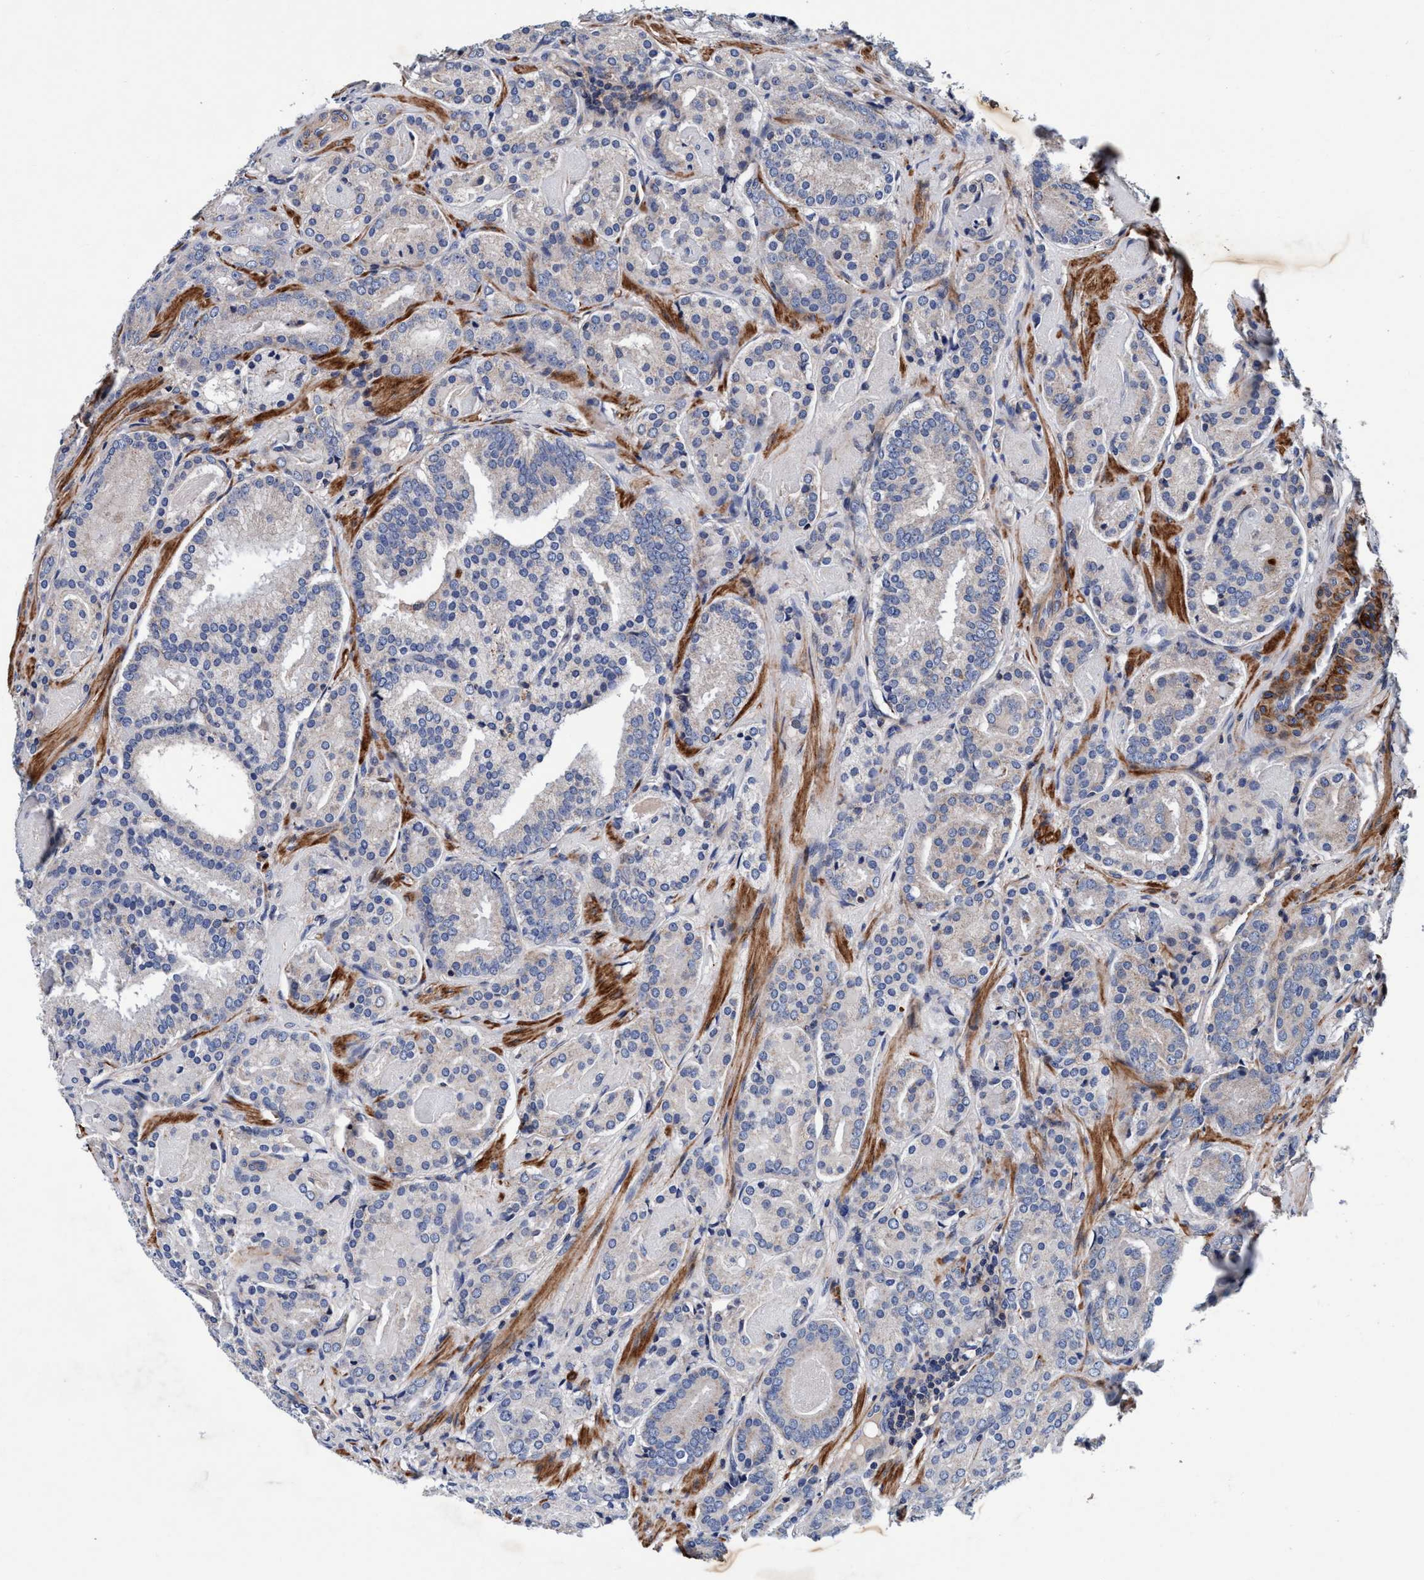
{"staining": {"intensity": "negative", "quantity": "none", "location": "none"}, "tissue": "prostate cancer", "cell_type": "Tumor cells", "image_type": "cancer", "snomed": [{"axis": "morphology", "description": "Adenocarcinoma, Low grade"}, {"axis": "topography", "description": "Prostate"}], "caption": "Tumor cells show no significant expression in prostate low-grade adenocarcinoma.", "gene": "RNF208", "patient": {"sex": "male", "age": 69}}